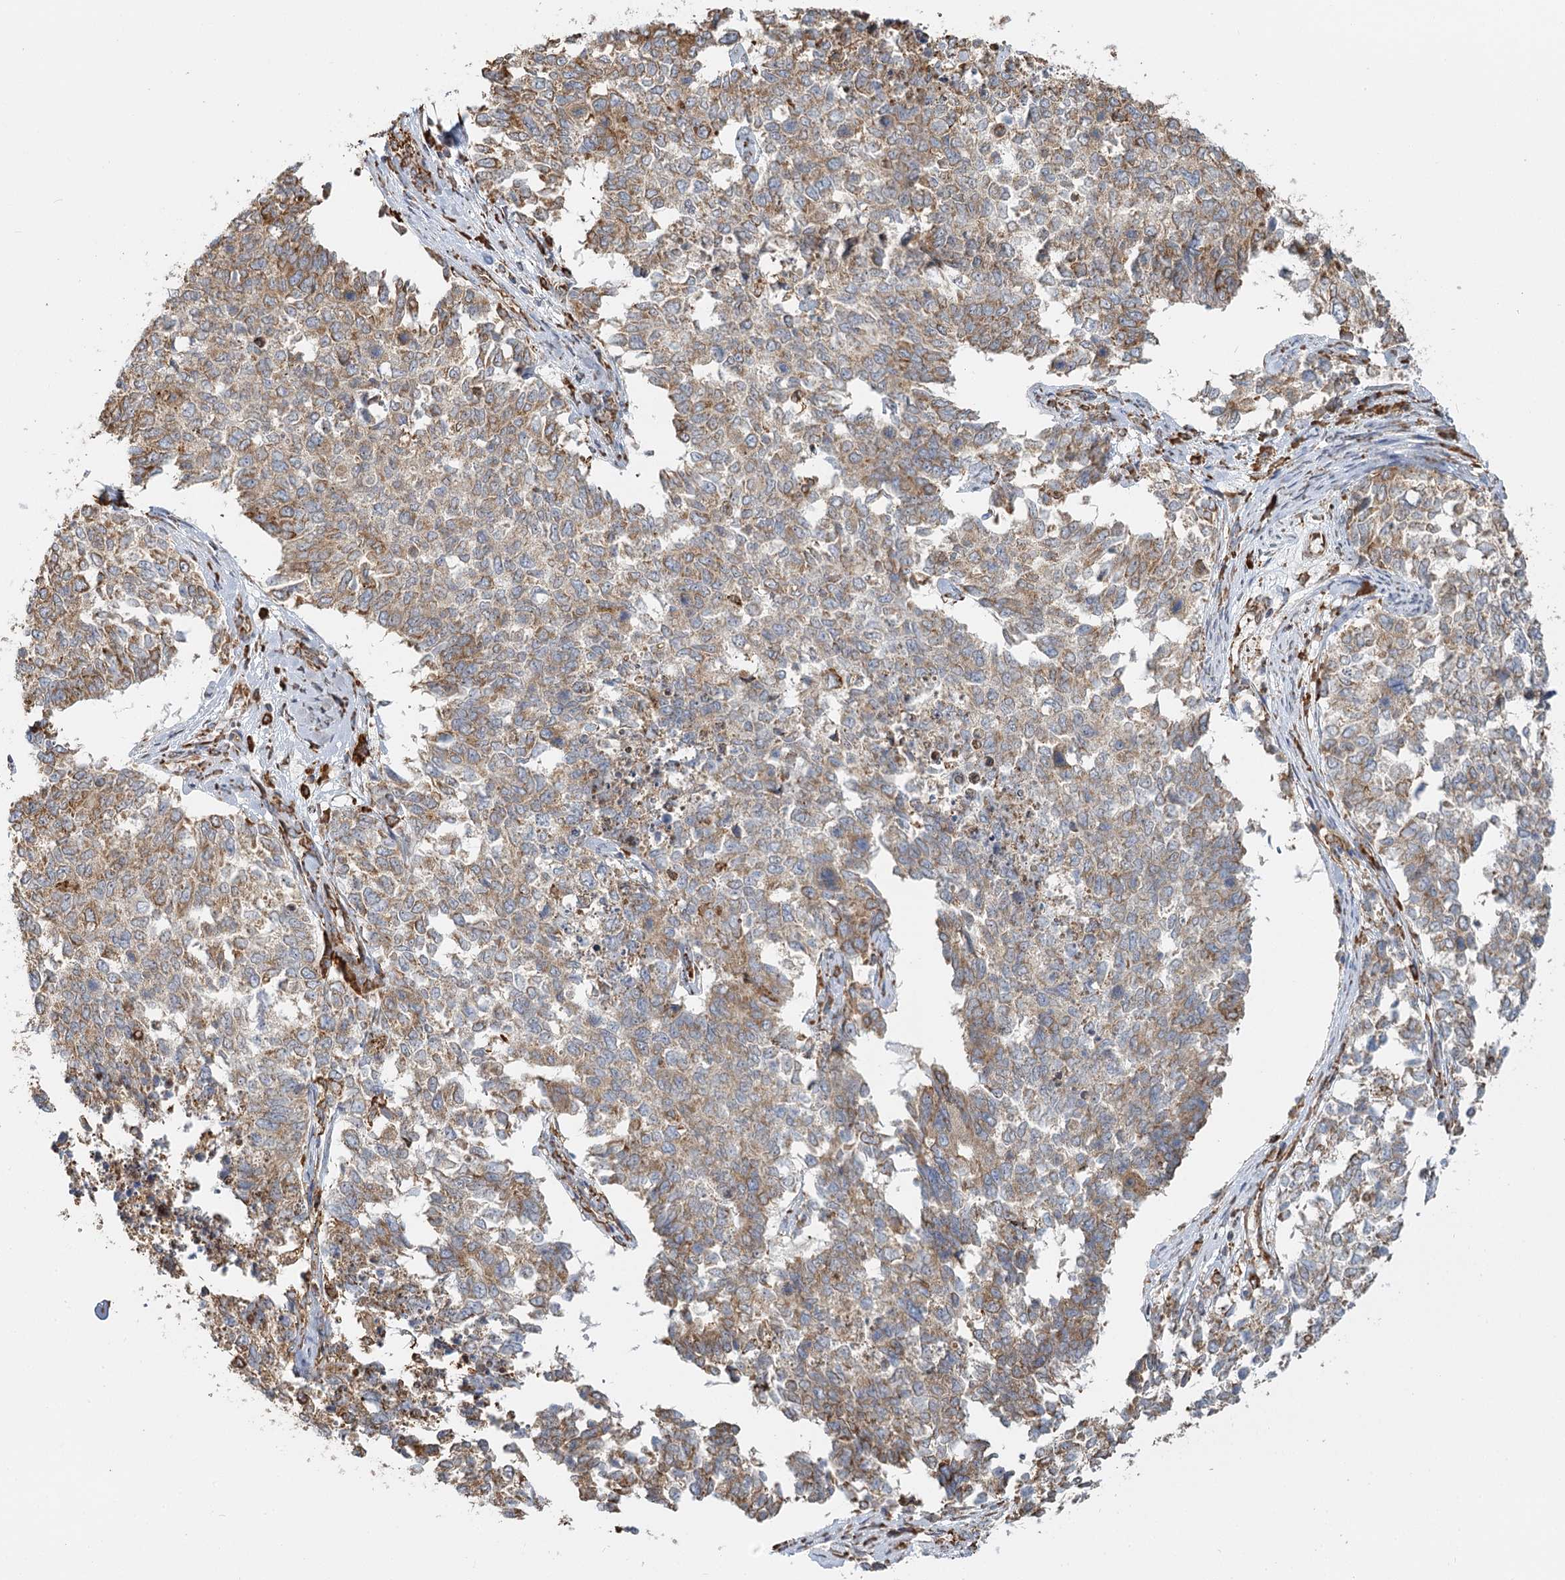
{"staining": {"intensity": "moderate", "quantity": "25%-75%", "location": "cytoplasmic/membranous"}, "tissue": "cervical cancer", "cell_type": "Tumor cells", "image_type": "cancer", "snomed": [{"axis": "morphology", "description": "Squamous cell carcinoma, NOS"}, {"axis": "topography", "description": "Cervix"}], "caption": "Cervical cancer (squamous cell carcinoma) was stained to show a protein in brown. There is medium levels of moderate cytoplasmic/membranous expression in approximately 25%-75% of tumor cells. Using DAB (brown) and hematoxylin (blue) stains, captured at high magnification using brightfield microscopy.", "gene": "TAS1R1", "patient": {"sex": "female", "age": 63}}